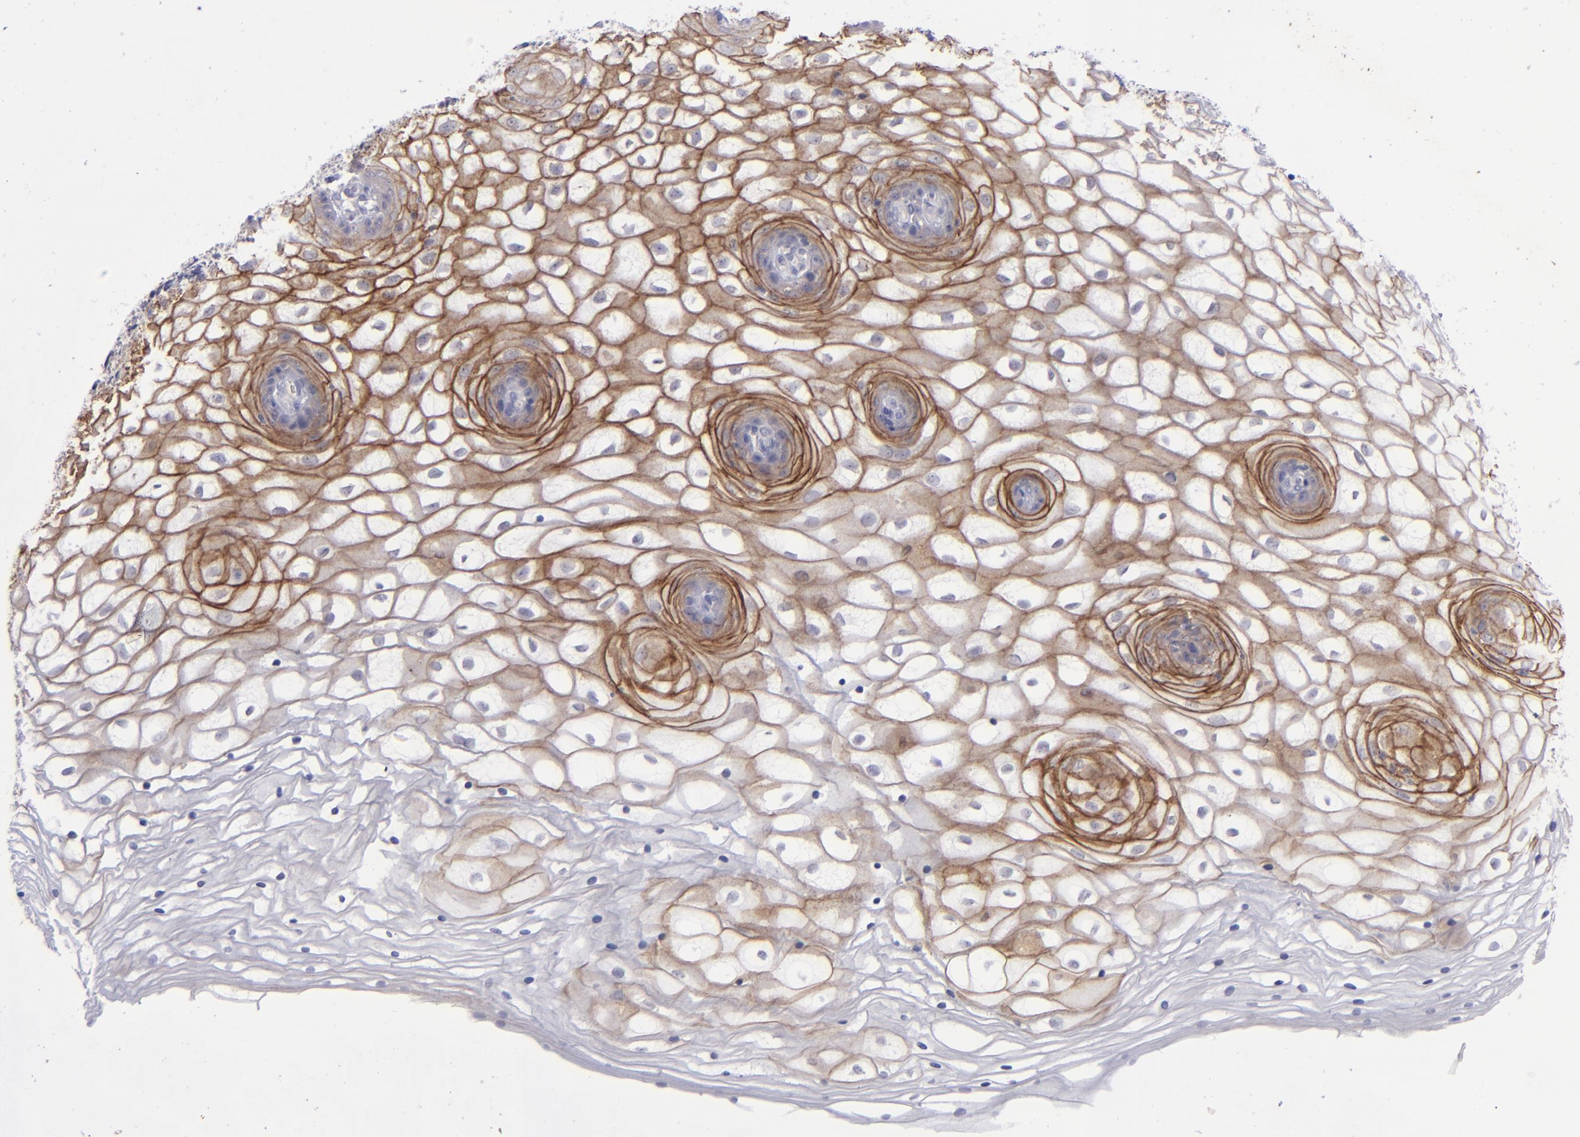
{"staining": {"intensity": "moderate", "quantity": "25%-75%", "location": "cytoplasmic/membranous"}, "tissue": "vagina", "cell_type": "Squamous epithelial cells", "image_type": "normal", "snomed": [{"axis": "morphology", "description": "Normal tissue, NOS"}, {"axis": "topography", "description": "Vagina"}], "caption": "Protein staining by immunohistochemistry reveals moderate cytoplasmic/membranous staining in about 25%-75% of squamous epithelial cells in unremarkable vagina.", "gene": "EVPL", "patient": {"sex": "female", "age": 34}}